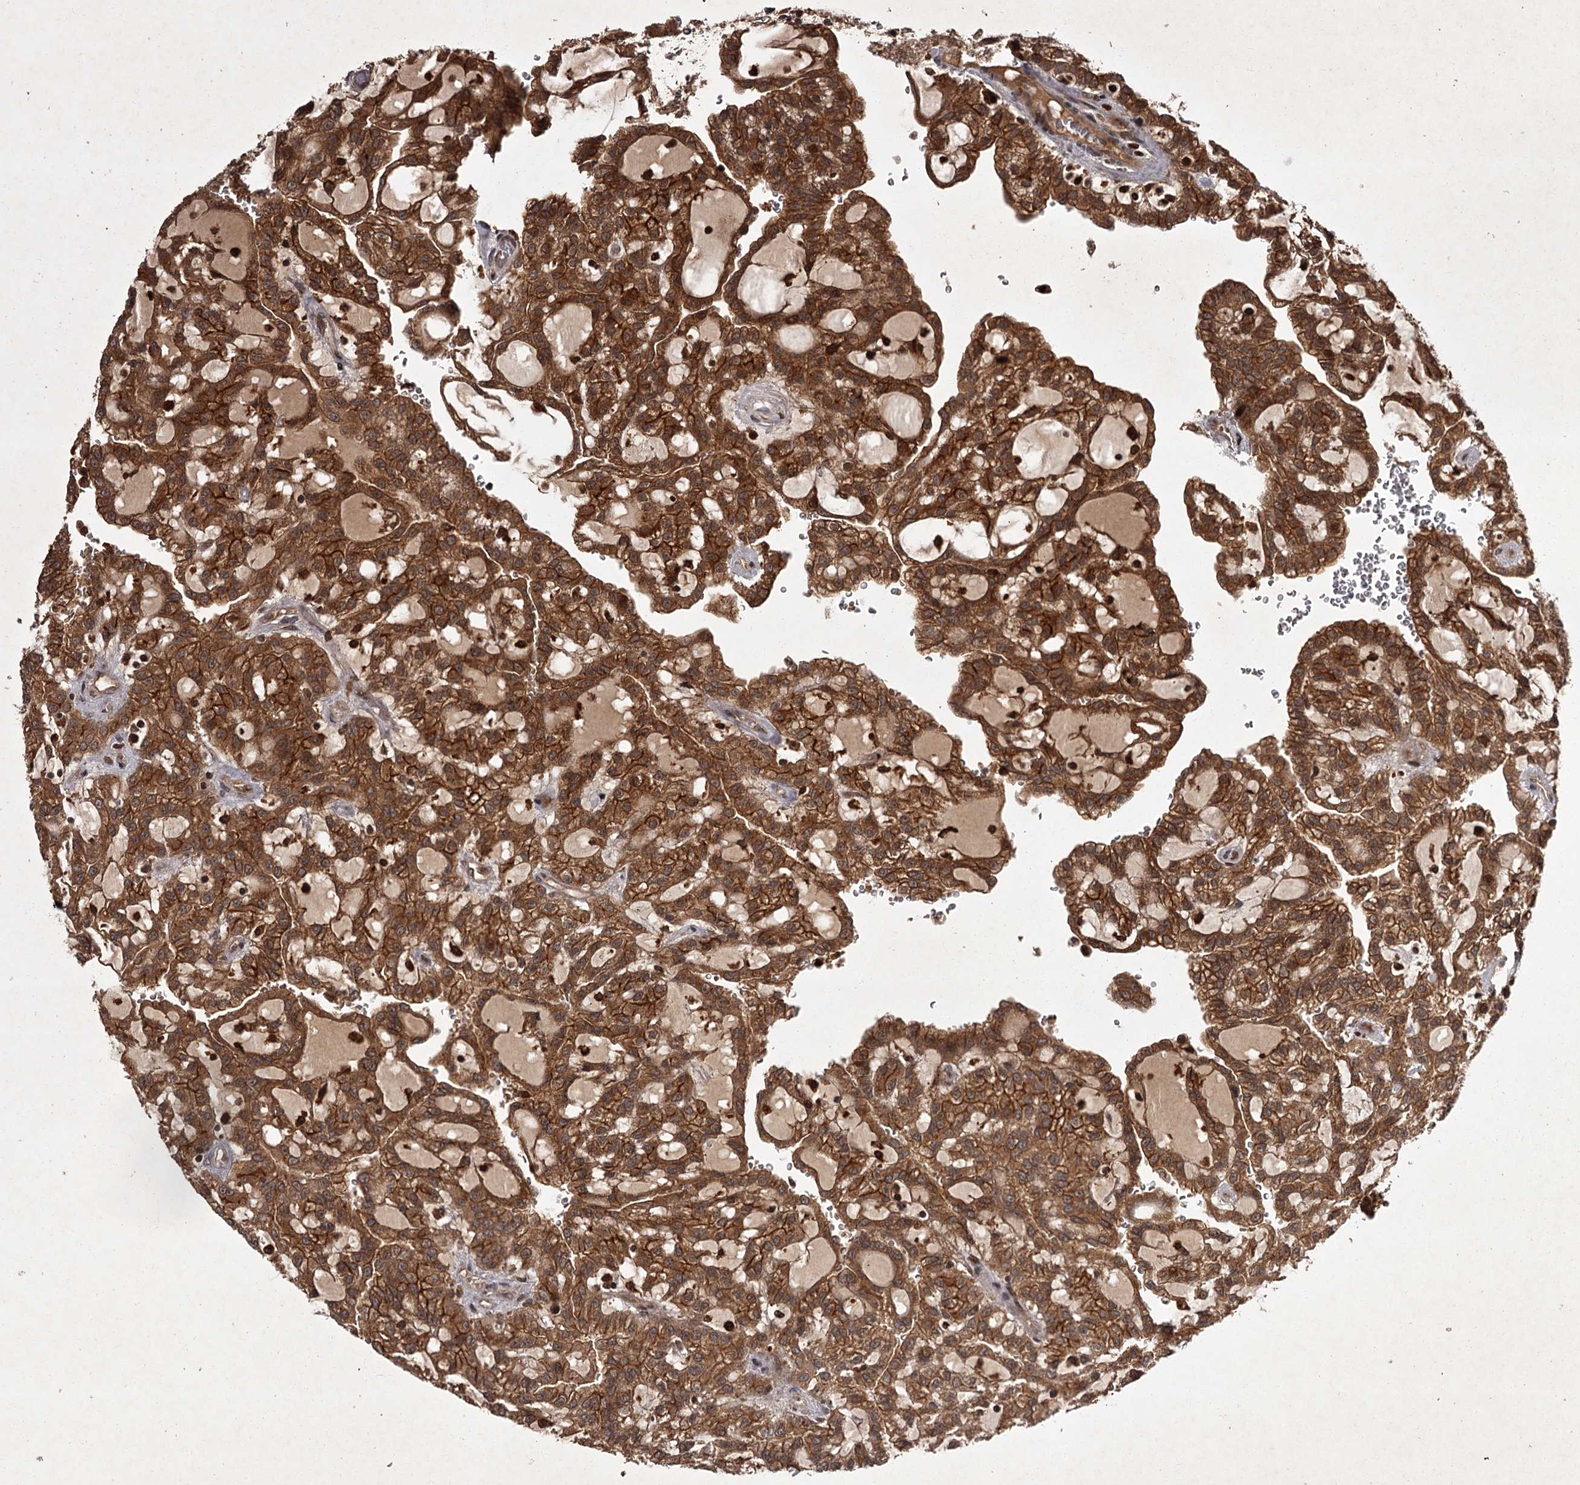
{"staining": {"intensity": "strong", "quantity": ">75%", "location": "cytoplasmic/membranous"}, "tissue": "renal cancer", "cell_type": "Tumor cells", "image_type": "cancer", "snomed": [{"axis": "morphology", "description": "Adenocarcinoma, NOS"}, {"axis": "topography", "description": "Kidney"}], "caption": "This is an image of immunohistochemistry (IHC) staining of renal adenocarcinoma, which shows strong positivity in the cytoplasmic/membranous of tumor cells.", "gene": "TBC1D23", "patient": {"sex": "male", "age": 63}}